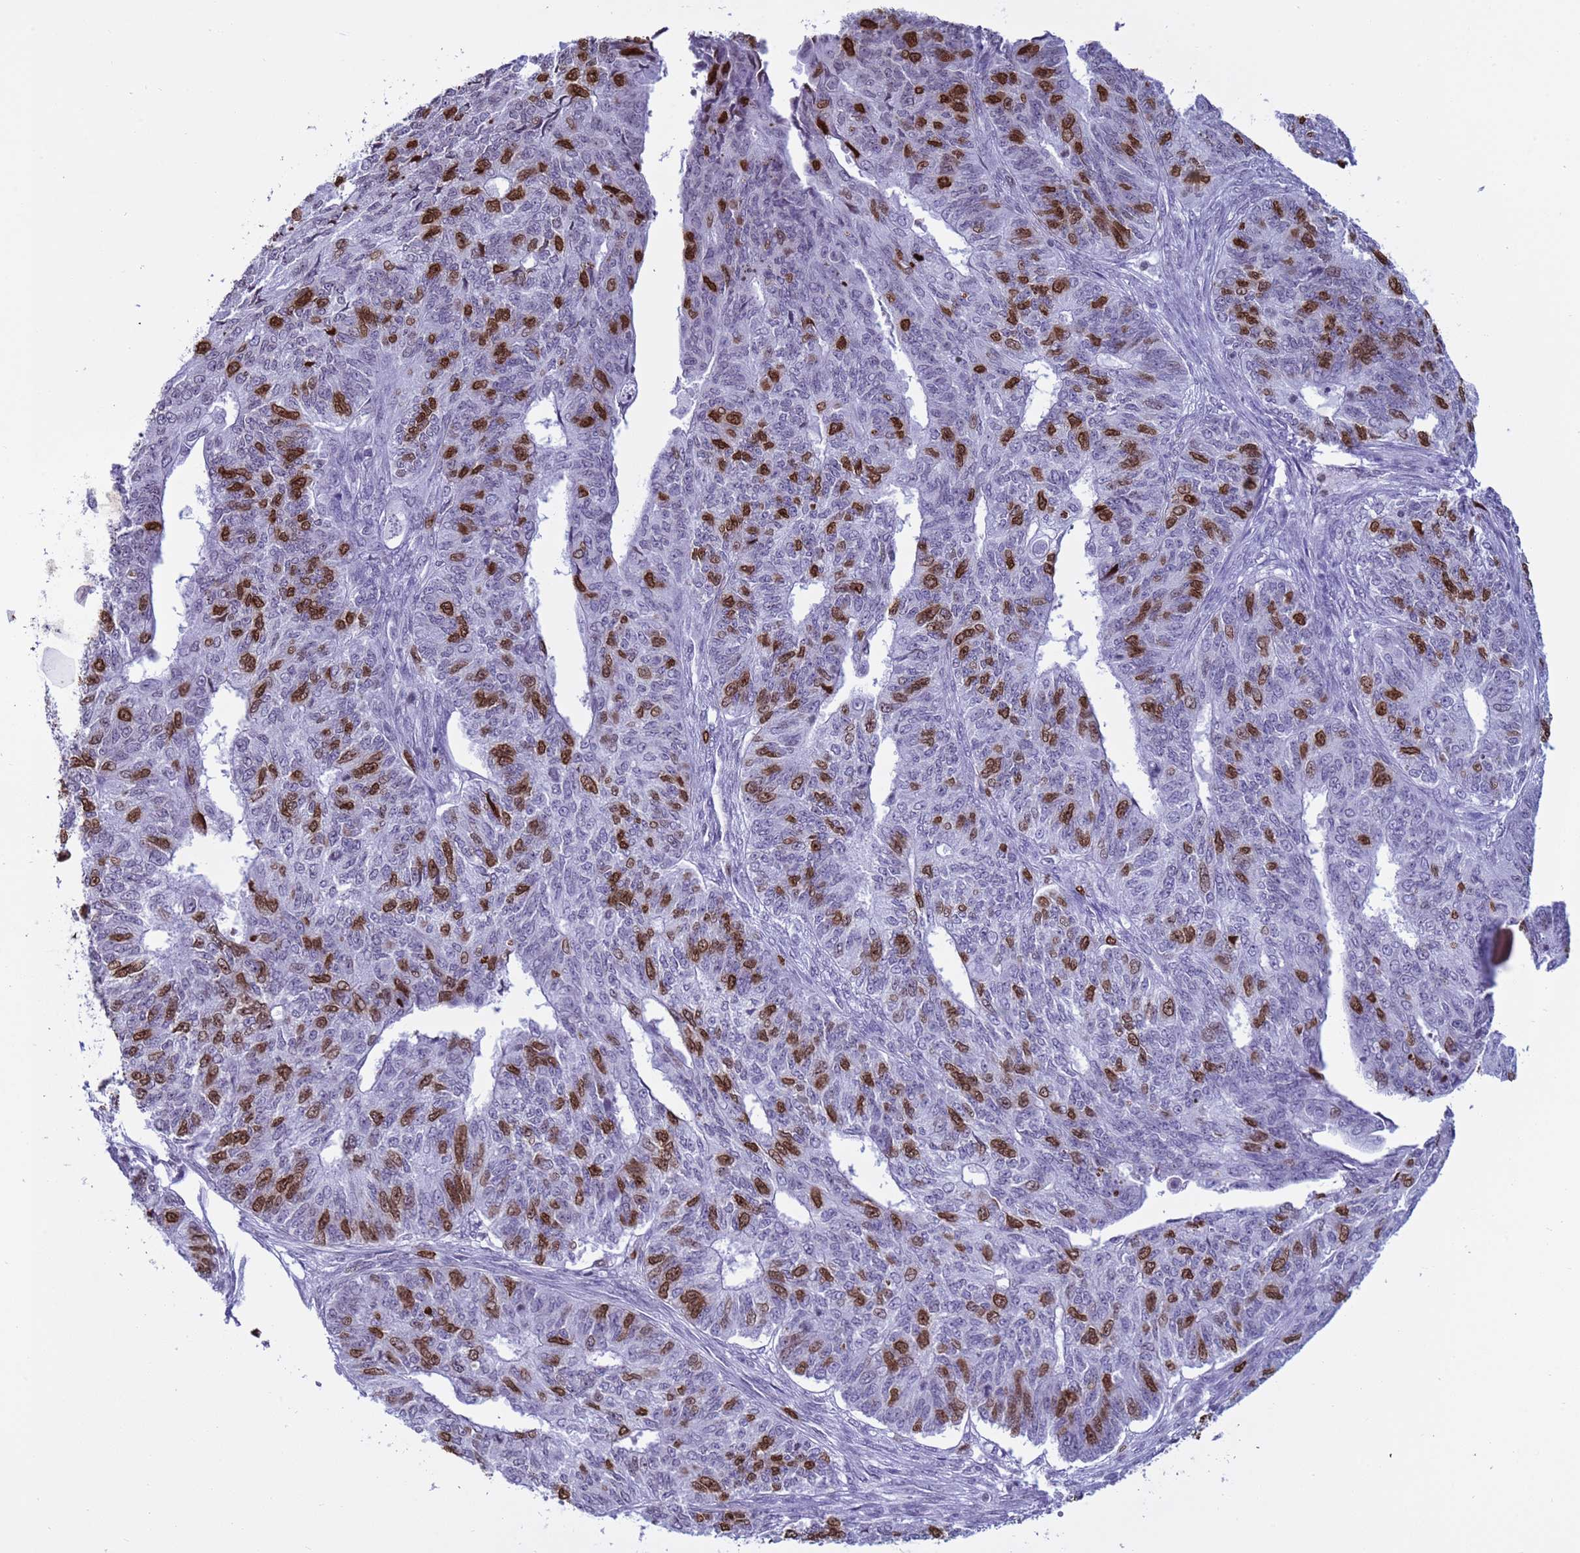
{"staining": {"intensity": "strong", "quantity": "25%-75%", "location": "nuclear"}, "tissue": "endometrial cancer", "cell_type": "Tumor cells", "image_type": "cancer", "snomed": [{"axis": "morphology", "description": "Adenocarcinoma, NOS"}, {"axis": "topography", "description": "Endometrium"}], "caption": "Endometrial cancer was stained to show a protein in brown. There is high levels of strong nuclear expression in approximately 25%-75% of tumor cells.", "gene": "H4C8", "patient": {"sex": "female", "age": 32}}